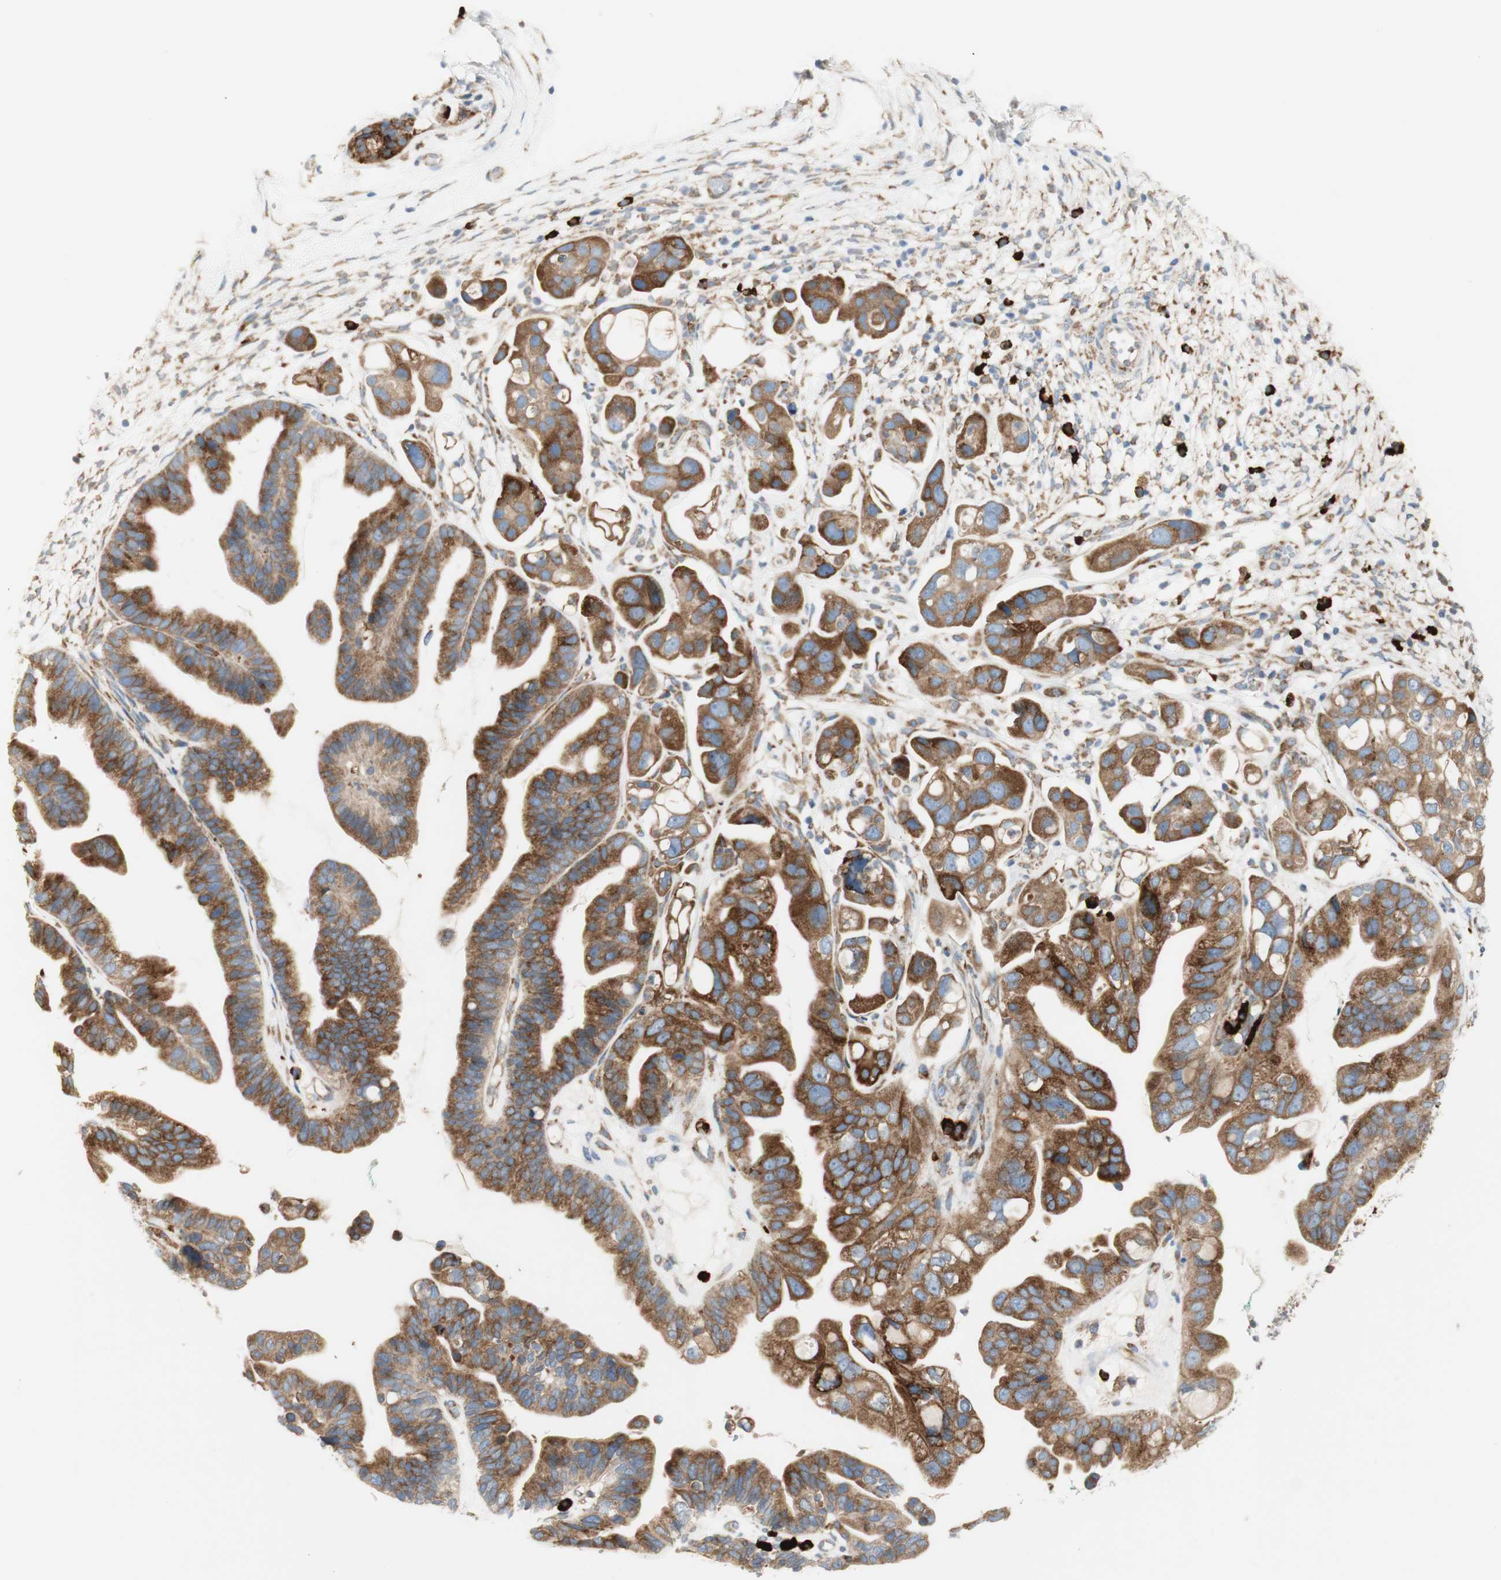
{"staining": {"intensity": "strong", "quantity": ">75%", "location": "cytoplasmic/membranous"}, "tissue": "ovarian cancer", "cell_type": "Tumor cells", "image_type": "cancer", "snomed": [{"axis": "morphology", "description": "Cystadenocarcinoma, serous, NOS"}, {"axis": "topography", "description": "Ovary"}], "caption": "Approximately >75% of tumor cells in ovarian cancer demonstrate strong cytoplasmic/membranous protein staining as visualized by brown immunohistochemical staining.", "gene": "MANF", "patient": {"sex": "female", "age": 56}}